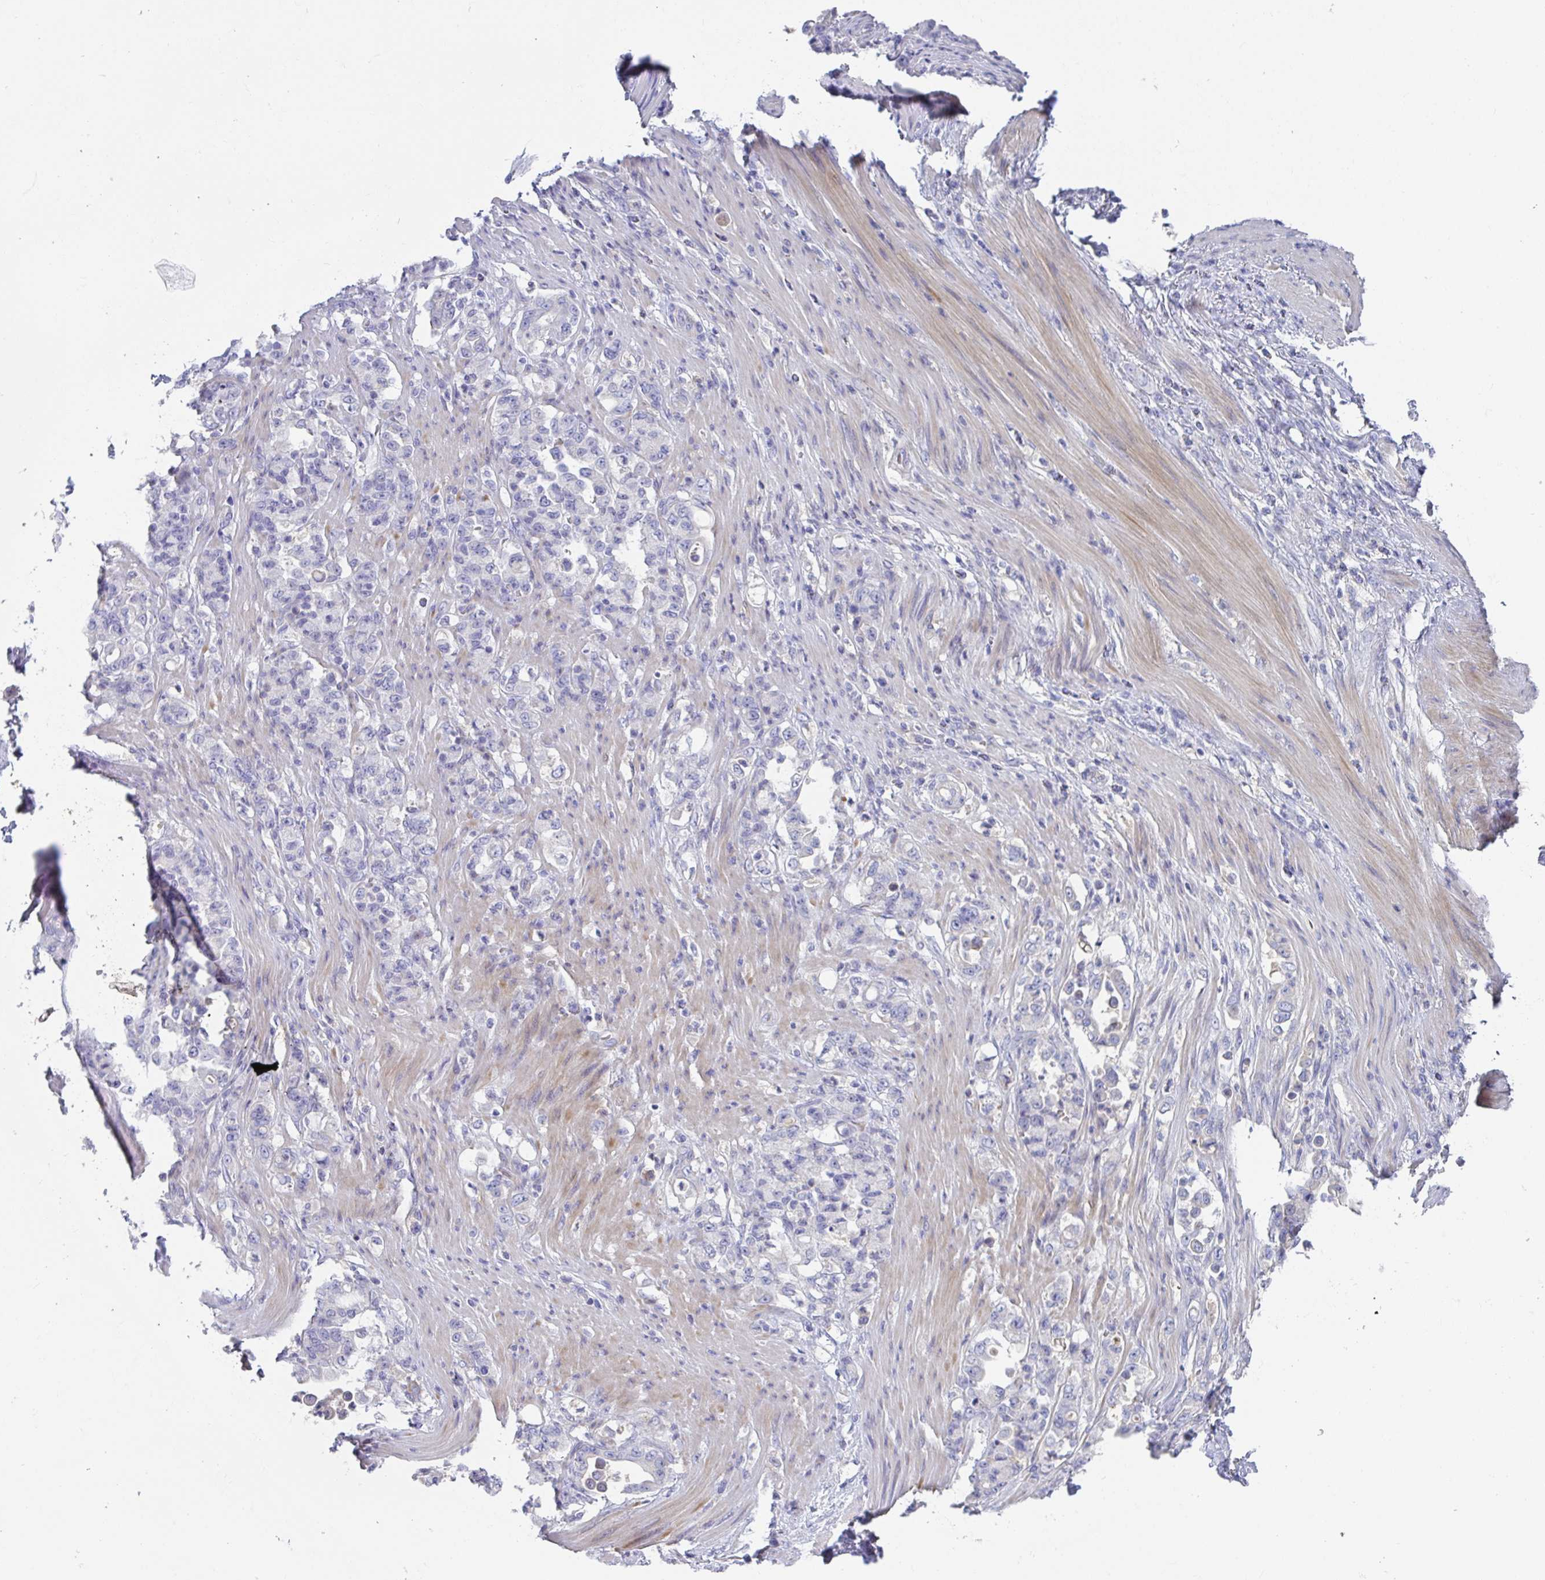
{"staining": {"intensity": "negative", "quantity": "none", "location": "none"}, "tissue": "stomach cancer", "cell_type": "Tumor cells", "image_type": "cancer", "snomed": [{"axis": "morphology", "description": "Normal tissue, NOS"}, {"axis": "morphology", "description": "Adenocarcinoma, NOS"}, {"axis": "topography", "description": "Stomach"}], "caption": "Histopathology image shows no significant protein staining in tumor cells of stomach cancer.", "gene": "ANO5", "patient": {"sex": "female", "age": 79}}